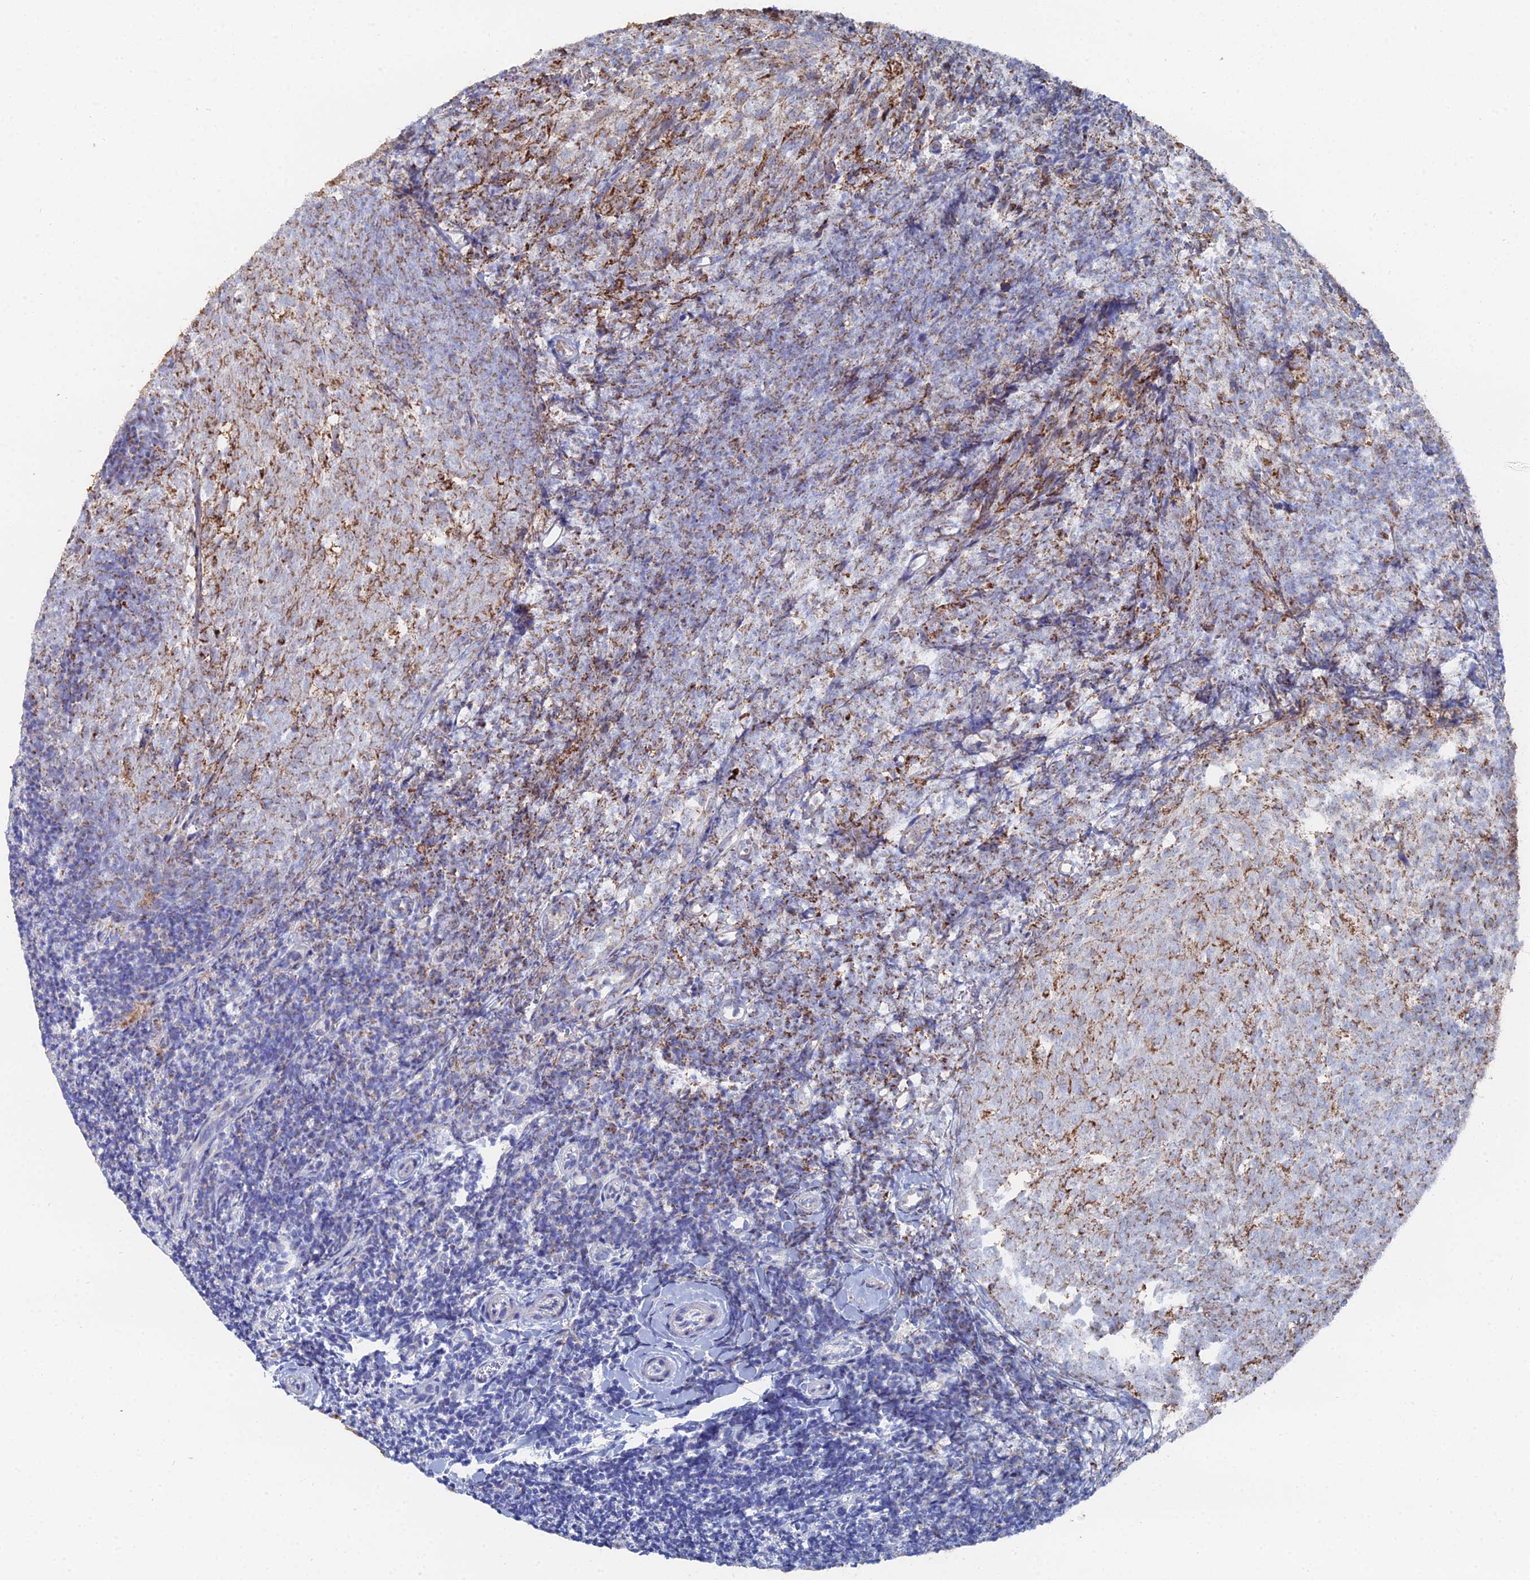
{"staining": {"intensity": "strong", "quantity": "25%-75%", "location": "cytoplasmic/membranous"}, "tissue": "tonsil", "cell_type": "Germinal center cells", "image_type": "normal", "snomed": [{"axis": "morphology", "description": "Normal tissue, NOS"}, {"axis": "topography", "description": "Tonsil"}], "caption": "Germinal center cells demonstrate strong cytoplasmic/membranous staining in about 25%-75% of cells in benign tonsil. (brown staining indicates protein expression, while blue staining denotes nuclei).", "gene": "MPC1", "patient": {"sex": "female", "age": 10}}